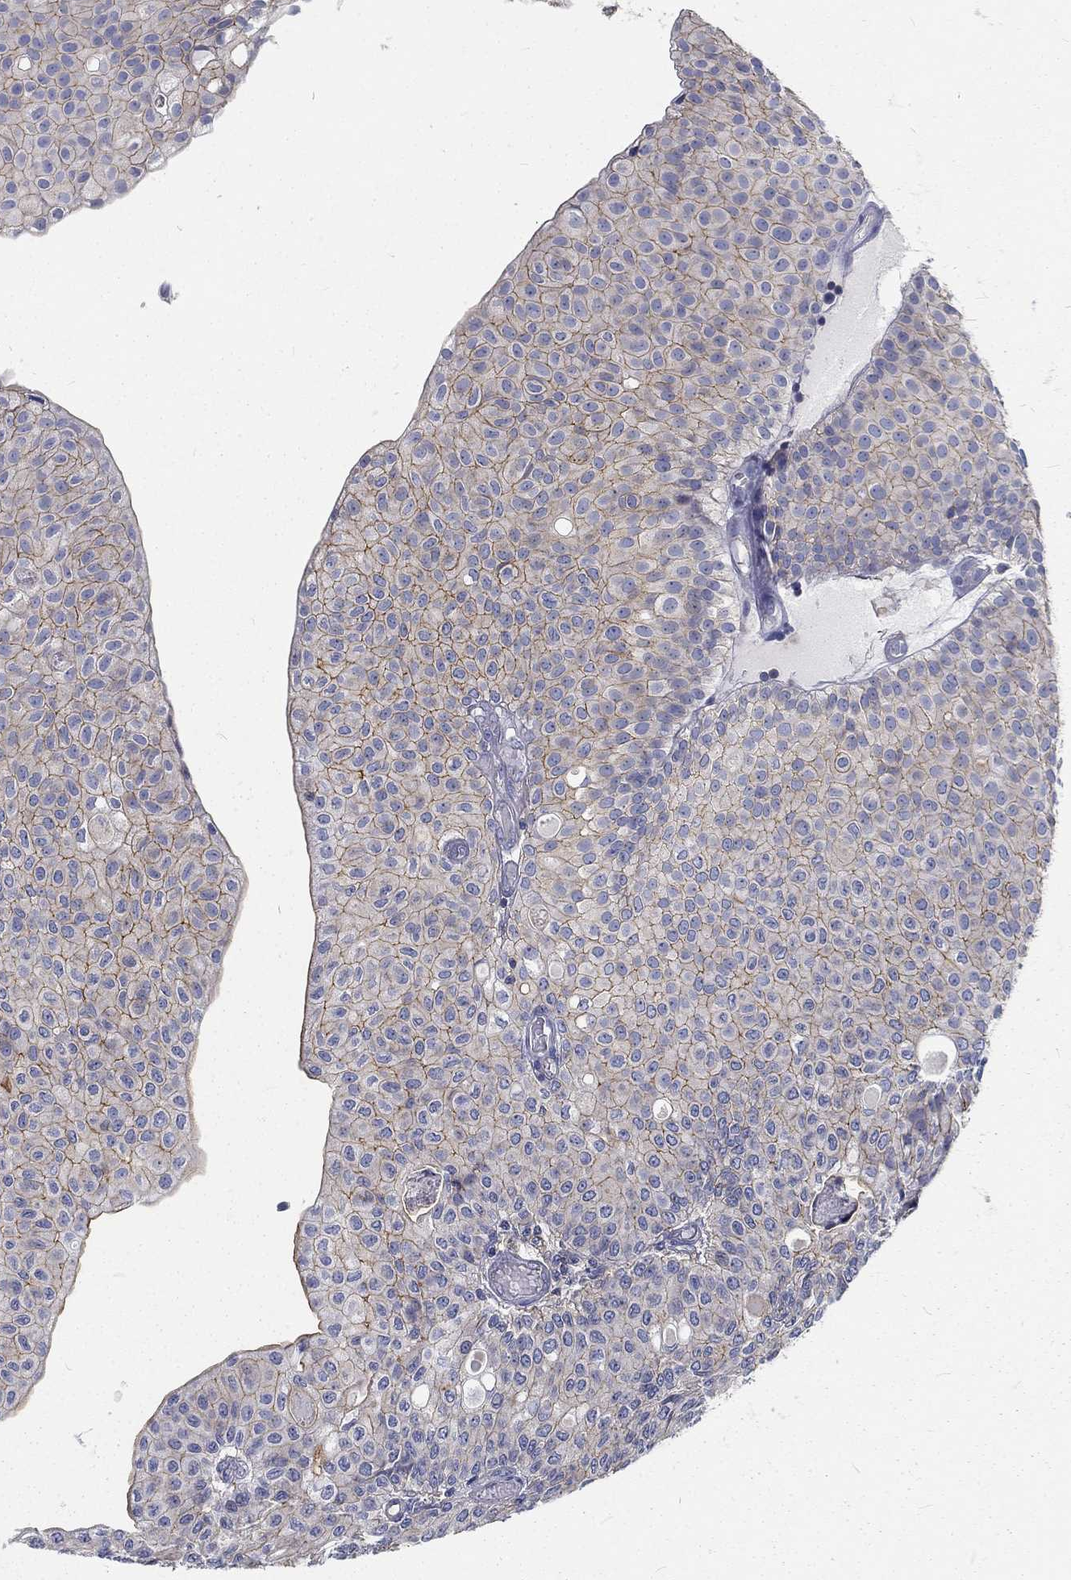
{"staining": {"intensity": "moderate", "quantity": "25%-75%", "location": "cytoplasmic/membranous"}, "tissue": "urothelial cancer", "cell_type": "Tumor cells", "image_type": "cancer", "snomed": [{"axis": "morphology", "description": "Urothelial carcinoma, Low grade"}, {"axis": "topography", "description": "Urinary bladder"}], "caption": "The micrograph demonstrates a brown stain indicating the presence of a protein in the cytoplasmic/membranous of tumor cells in urothelial cancer.", "gene": "MTMR11", "patient": {"sex": "male", "age": 89}}